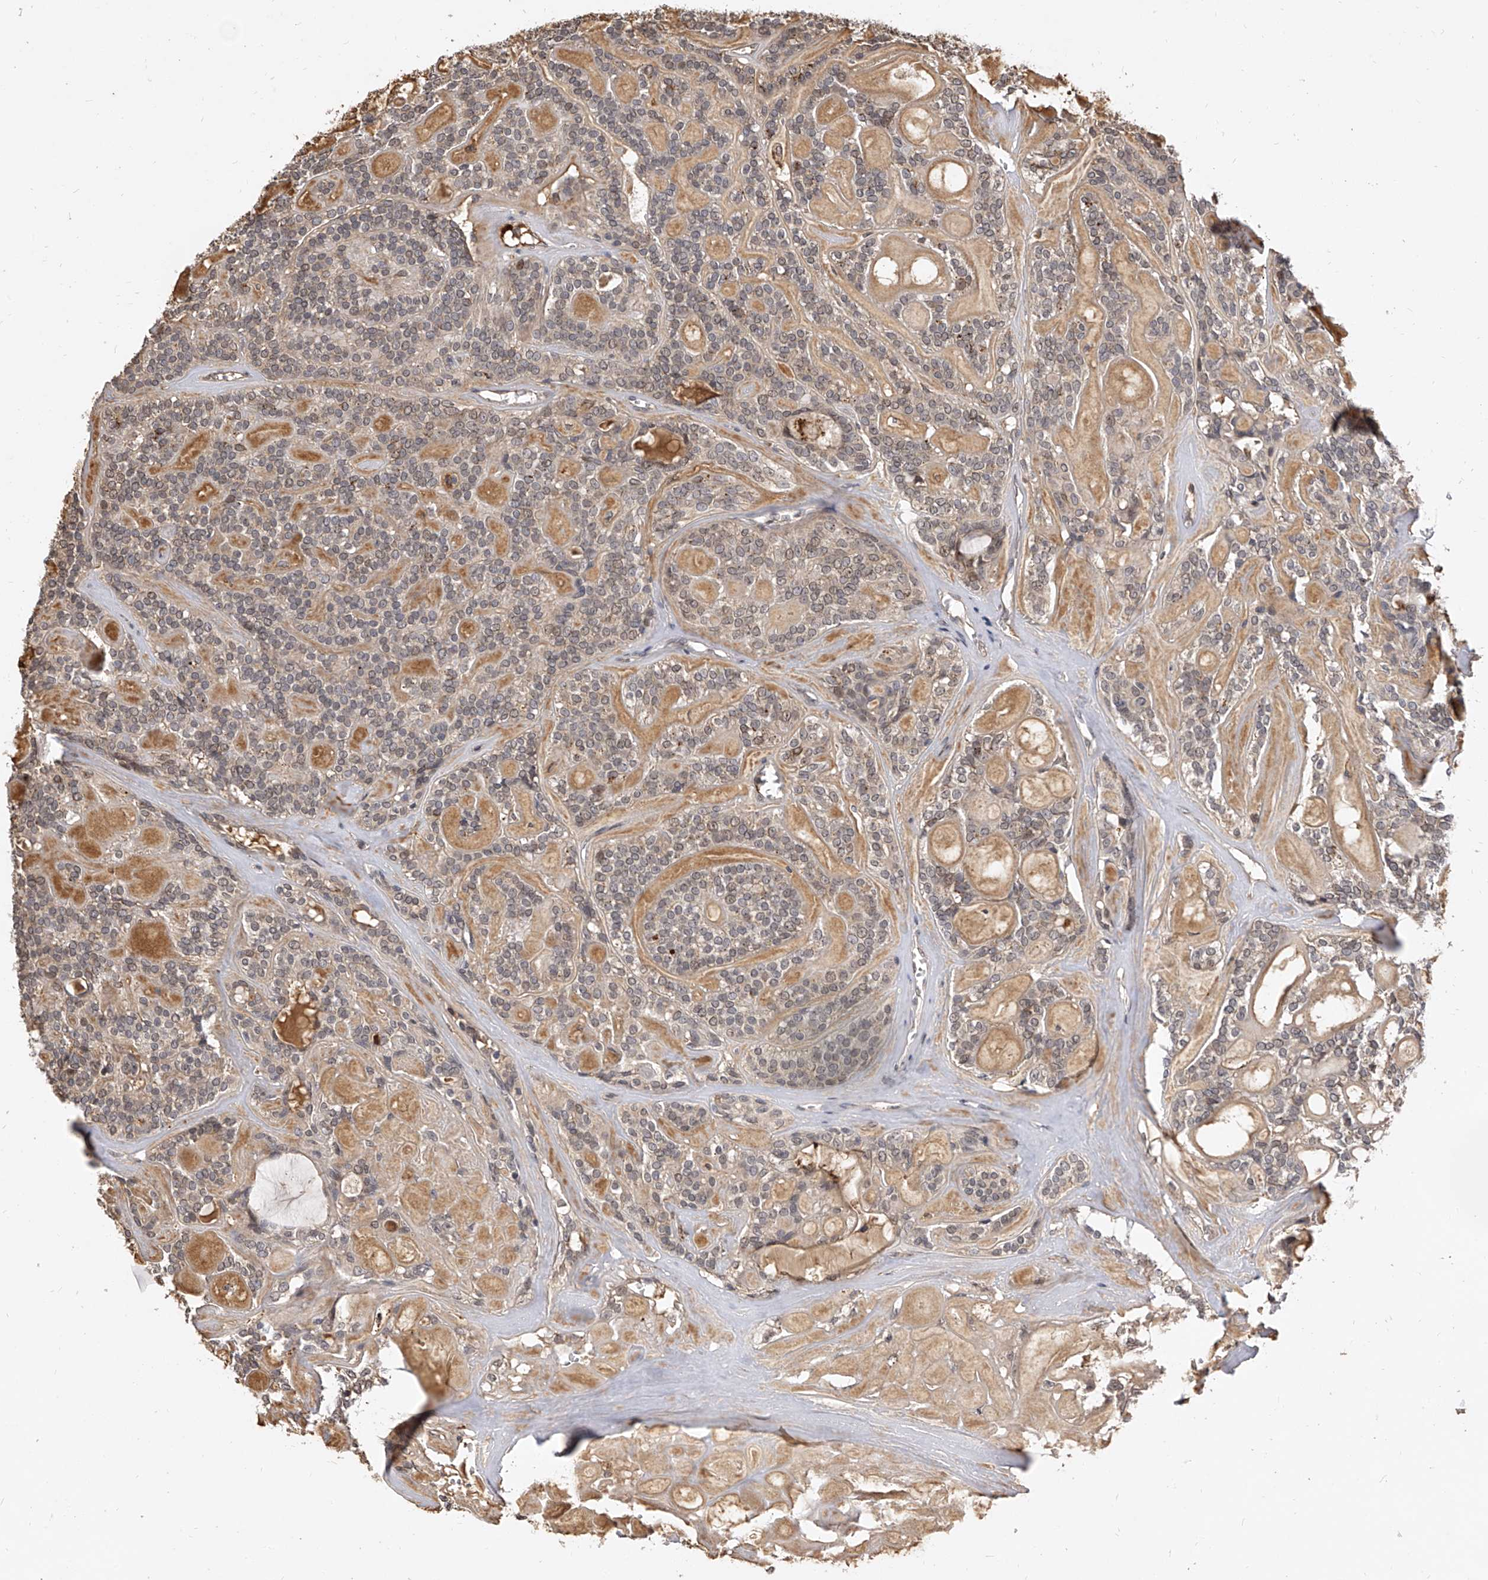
{"staining": {"intensity": "weak", "quantity": "<25%", "location": "cytoplasmic/membranous,nuclear"}, "tissue": "head and neck cancer", "cell_type": "Tumor cells", "image_type": "cancer", "snomed": [{"axis": "morphology", "description": "Adenocarcinoma, NOS"}, {"axis": "topography", "description": "Head-Neck"}], "caption": "High power microscopy photomicrograph of an immunohistochemistry (IHC) micrograph of adenocarcinoma (head and neck), revealing no significant staining in tumor cells.", "gene": "CFAP410", "patient": {"sex": "male", "age": 66}}